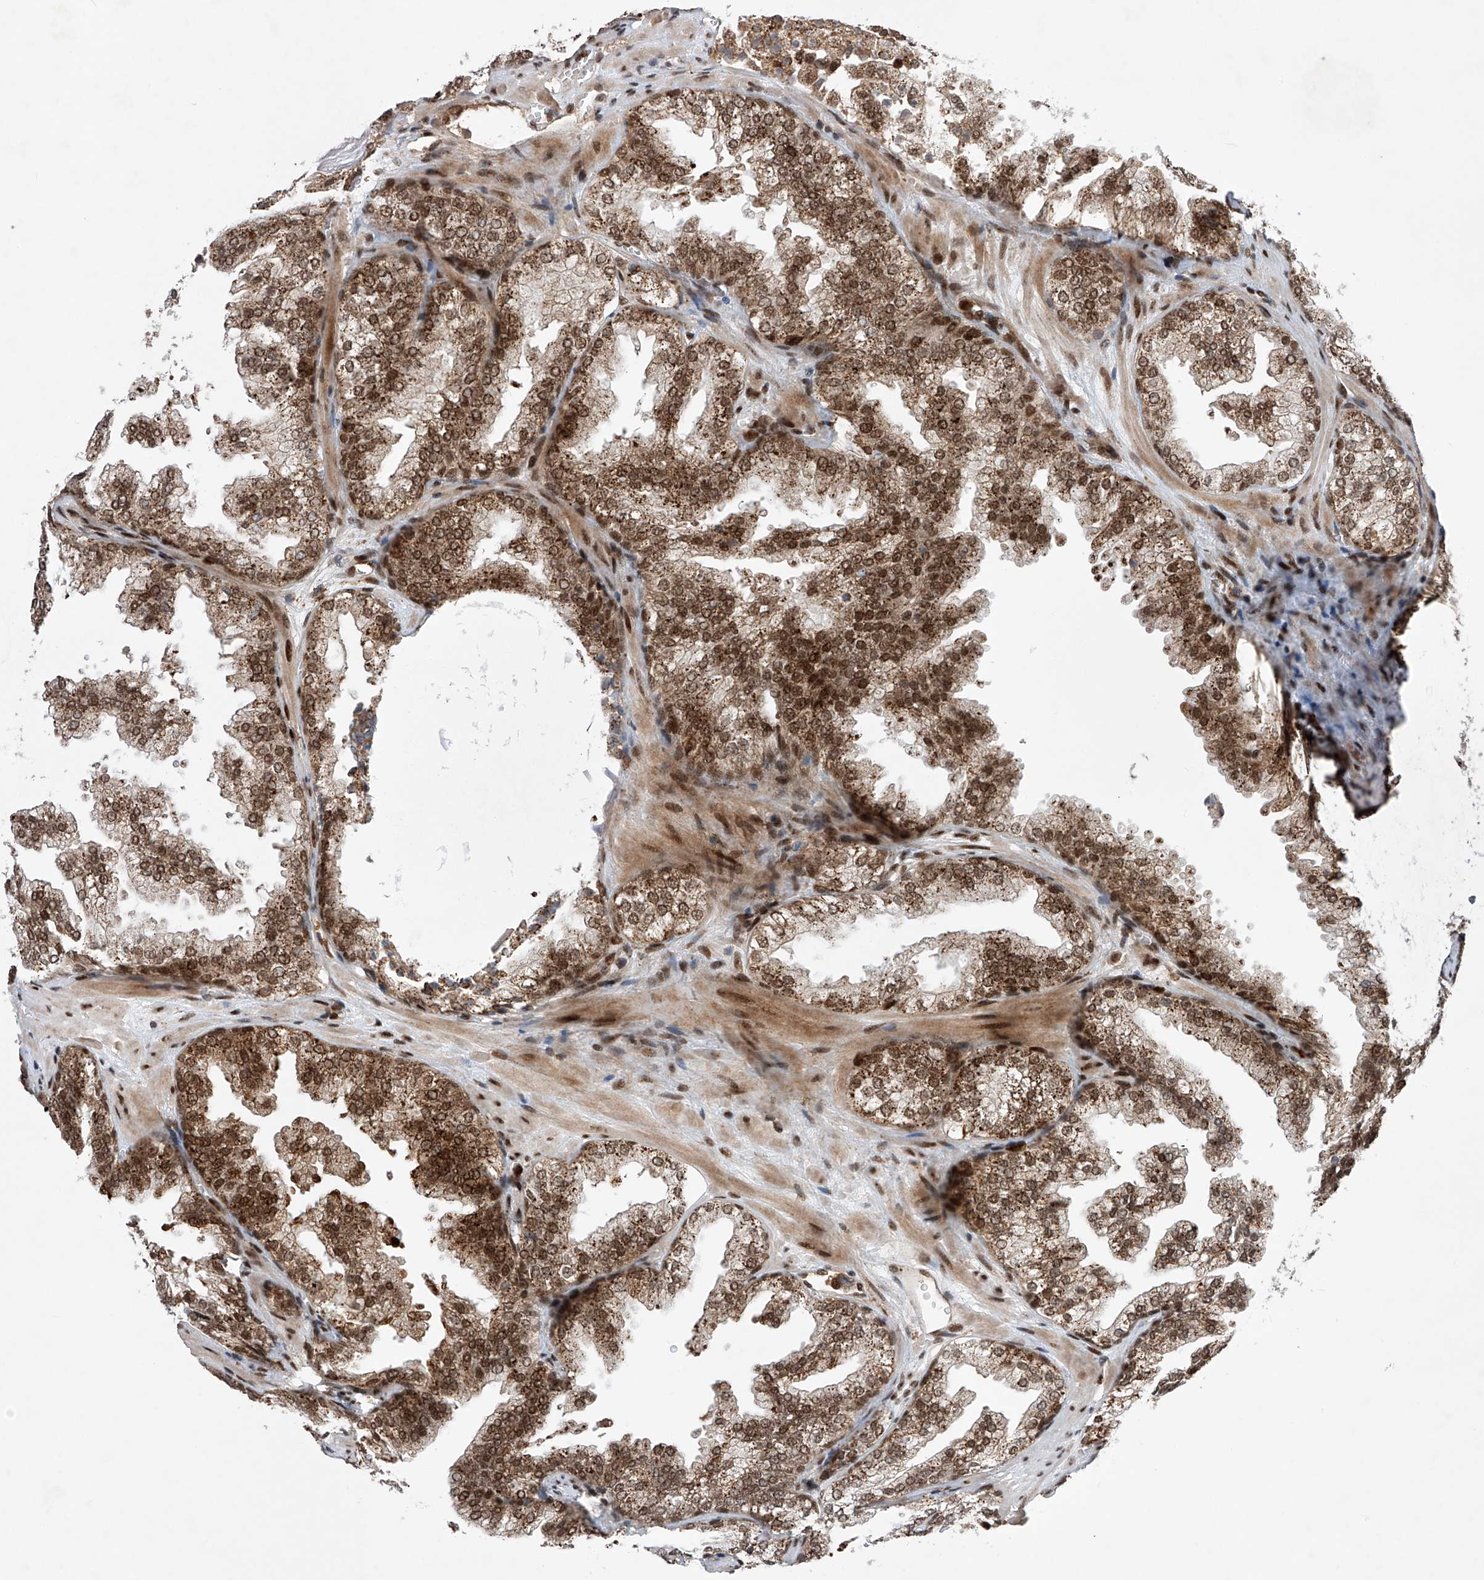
{"staining": {"intensity": "strong", "quantity": ">75%", "location": "cytoplasmic/membranous,nuclear"}, "tissue": "prostate cancer", "cell_type": "Tumor cells", "image_type": "cancer", "snomed": [{"axis": "morphology", "description": "Adenocarcinoma, High grade"}, {"axis": "topography", "description": "Prostate"}], "caption": "This histopathology image exhibits immunohistochemistry staining of human prostate cancer (high-grade adenocarcinoma), with high strong cytoplasmic/membranous and nuclear expression in approximately >75% of tumor cells.", "gene": "ZNF280D", "patient": {"sex": "male", "age": 62}}